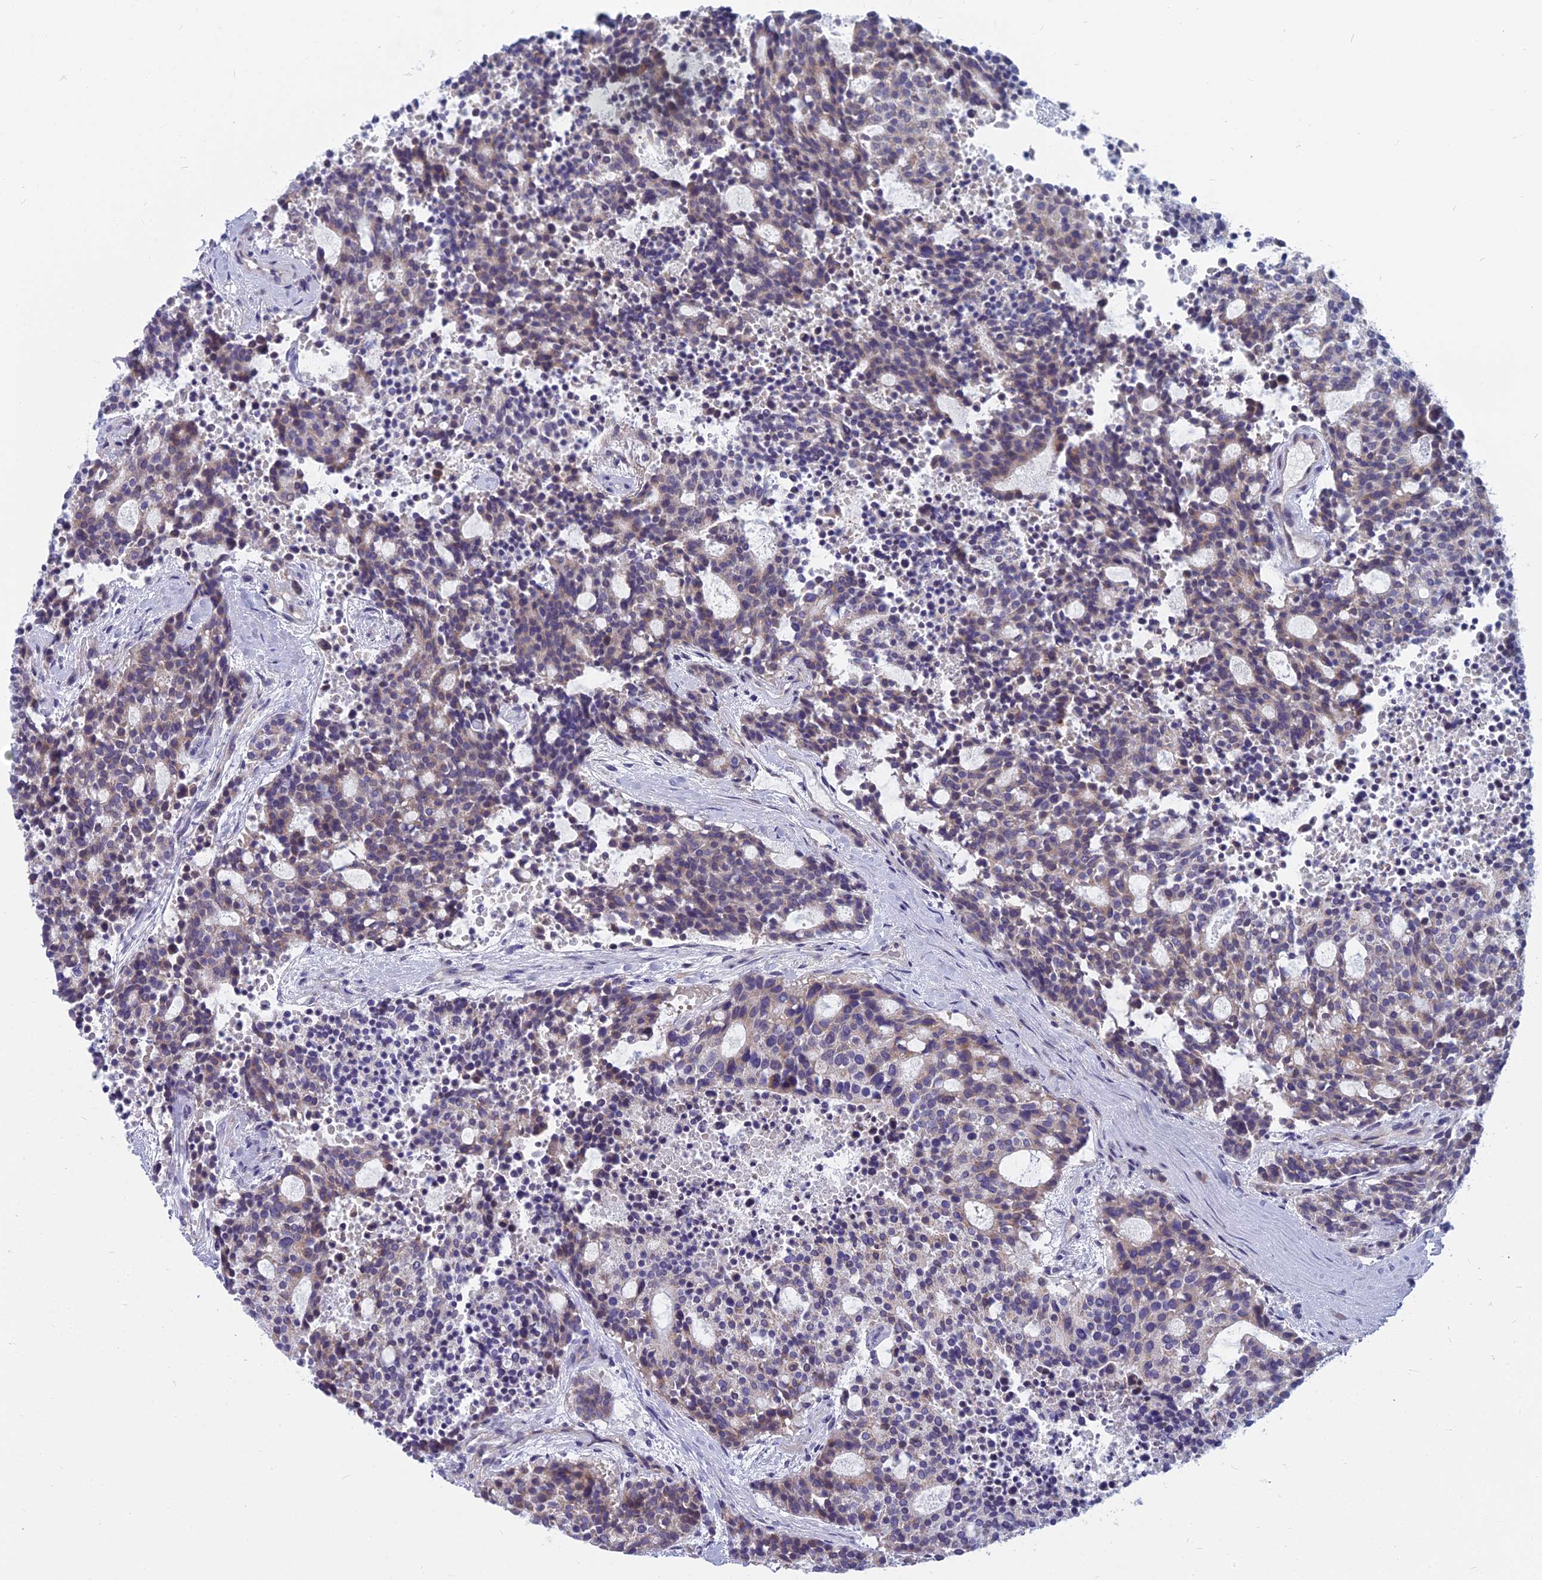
{"staining": {"intensity": "weak", "quantity": "<25%", "location": "cytoplasmic/membranous"}, "tissue": "carcinoid", "cell_type": "Tumor cells", "image_type": "cancer", "snomed": [{"axis": "morphology", "description": "Carcinoid, malignant, NOS"}, {"axis": "topography", "description": "Pancreas"}], "caption": "This micrograph is of carcinoid (malignant) stained with IHC to label a protein in brown with the nuclei are counter-stained blue. There is no staining in tumor cells.", "gene": "COX20", "patient": {"sex": "female", "age": 54}}